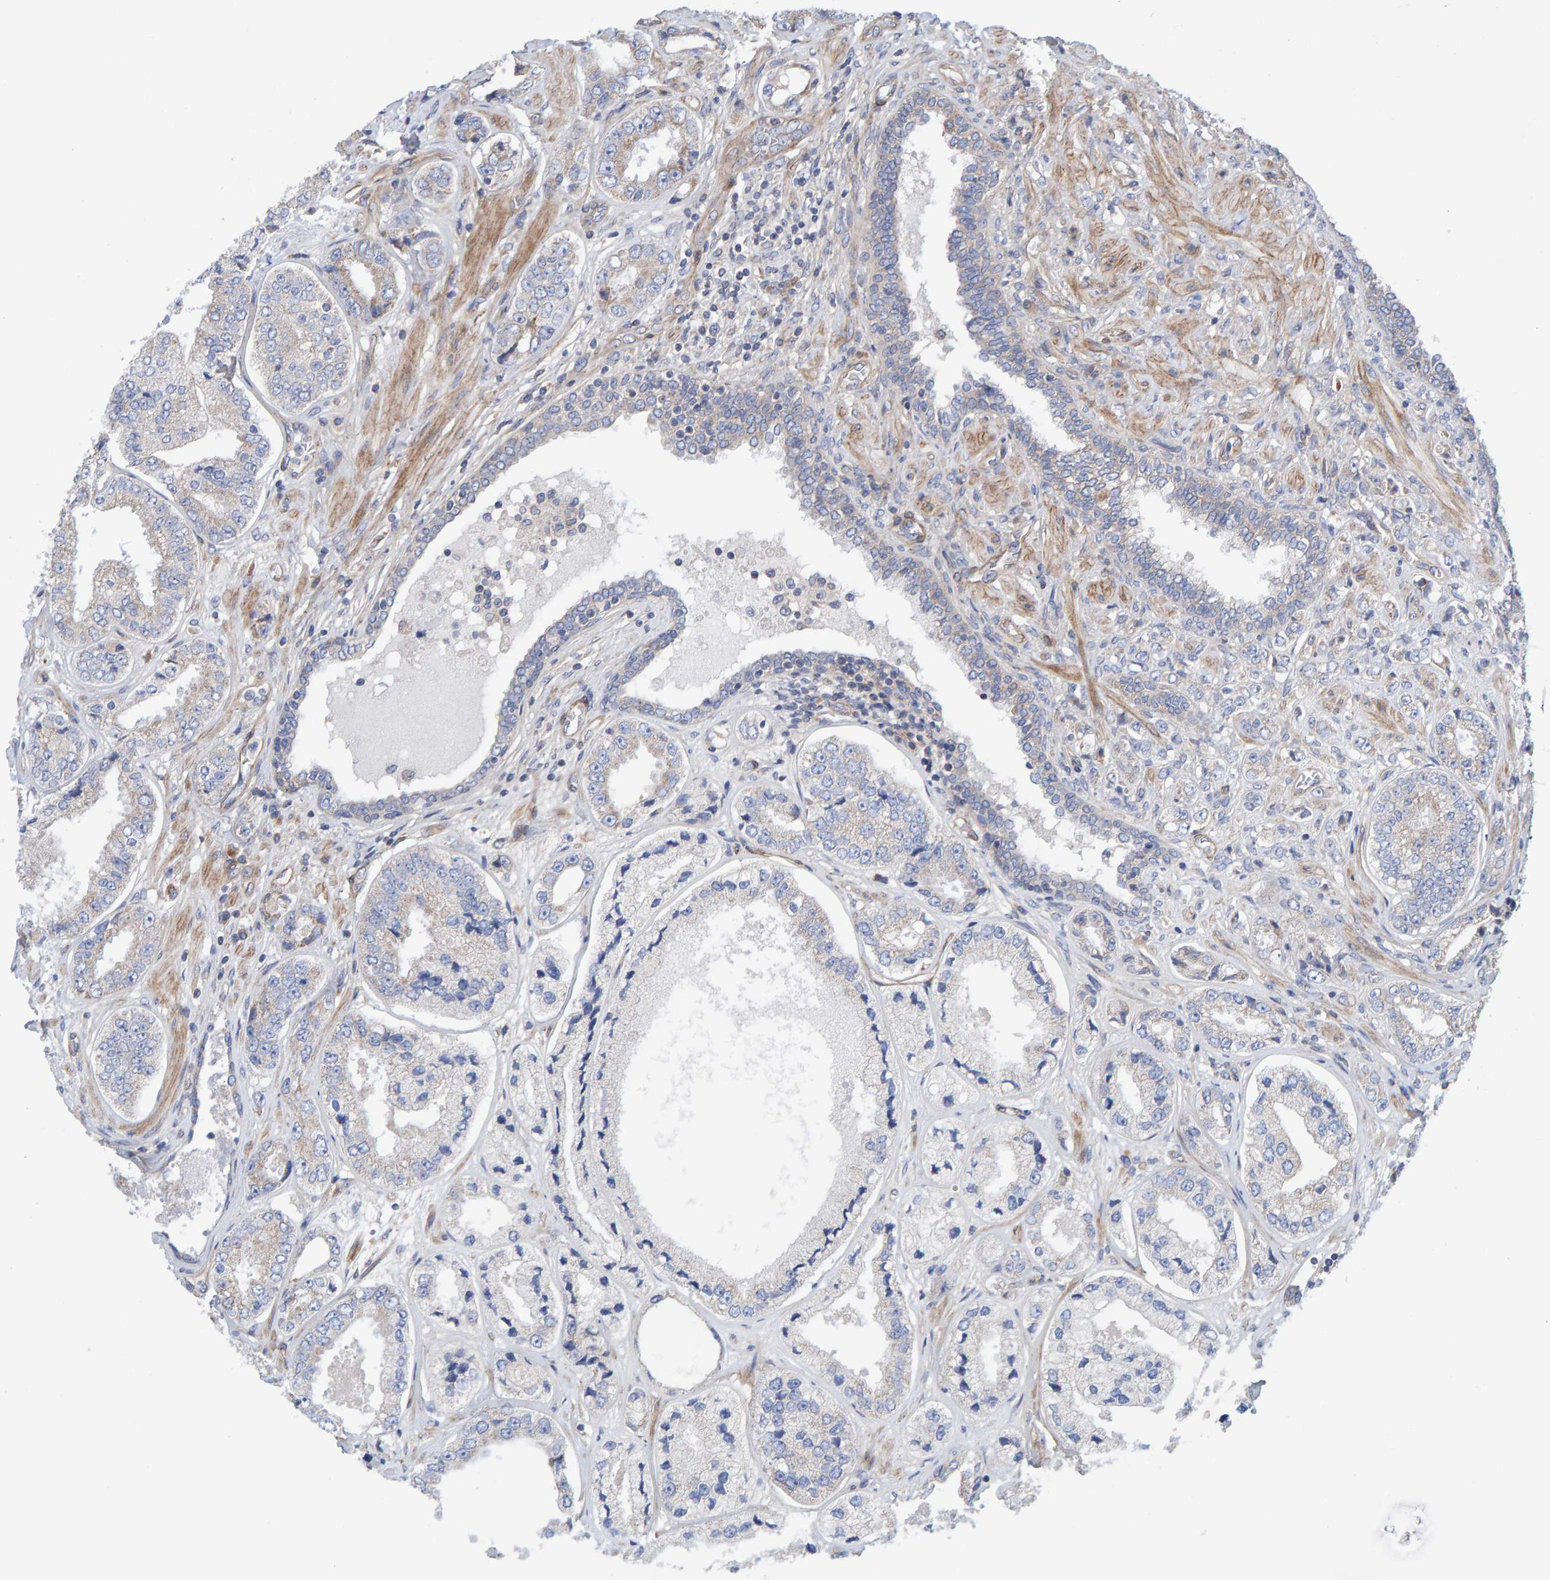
{"staining": {"intensity": "weak", "quantity": "<25%", "location": "cytoplasmic/membranous"}, "tissue": "prostate cancer", "cell_type": "Tumor cells", "image_type": "cancer", "snomed": [{"axis": "morphology", "description": "Adenocarcinoma, High grade"}, {"axis": "topography", "description": "Prostate"}], "caption": "Immunohistochemistry (IHC) micrograph of neoplastic tissue: prostate cancer stained with DAB demonstrates no significant protein expression in tumor cells.", "gene": "CDK5RAP3", "patient": {"sex": "male", "age": 61}}